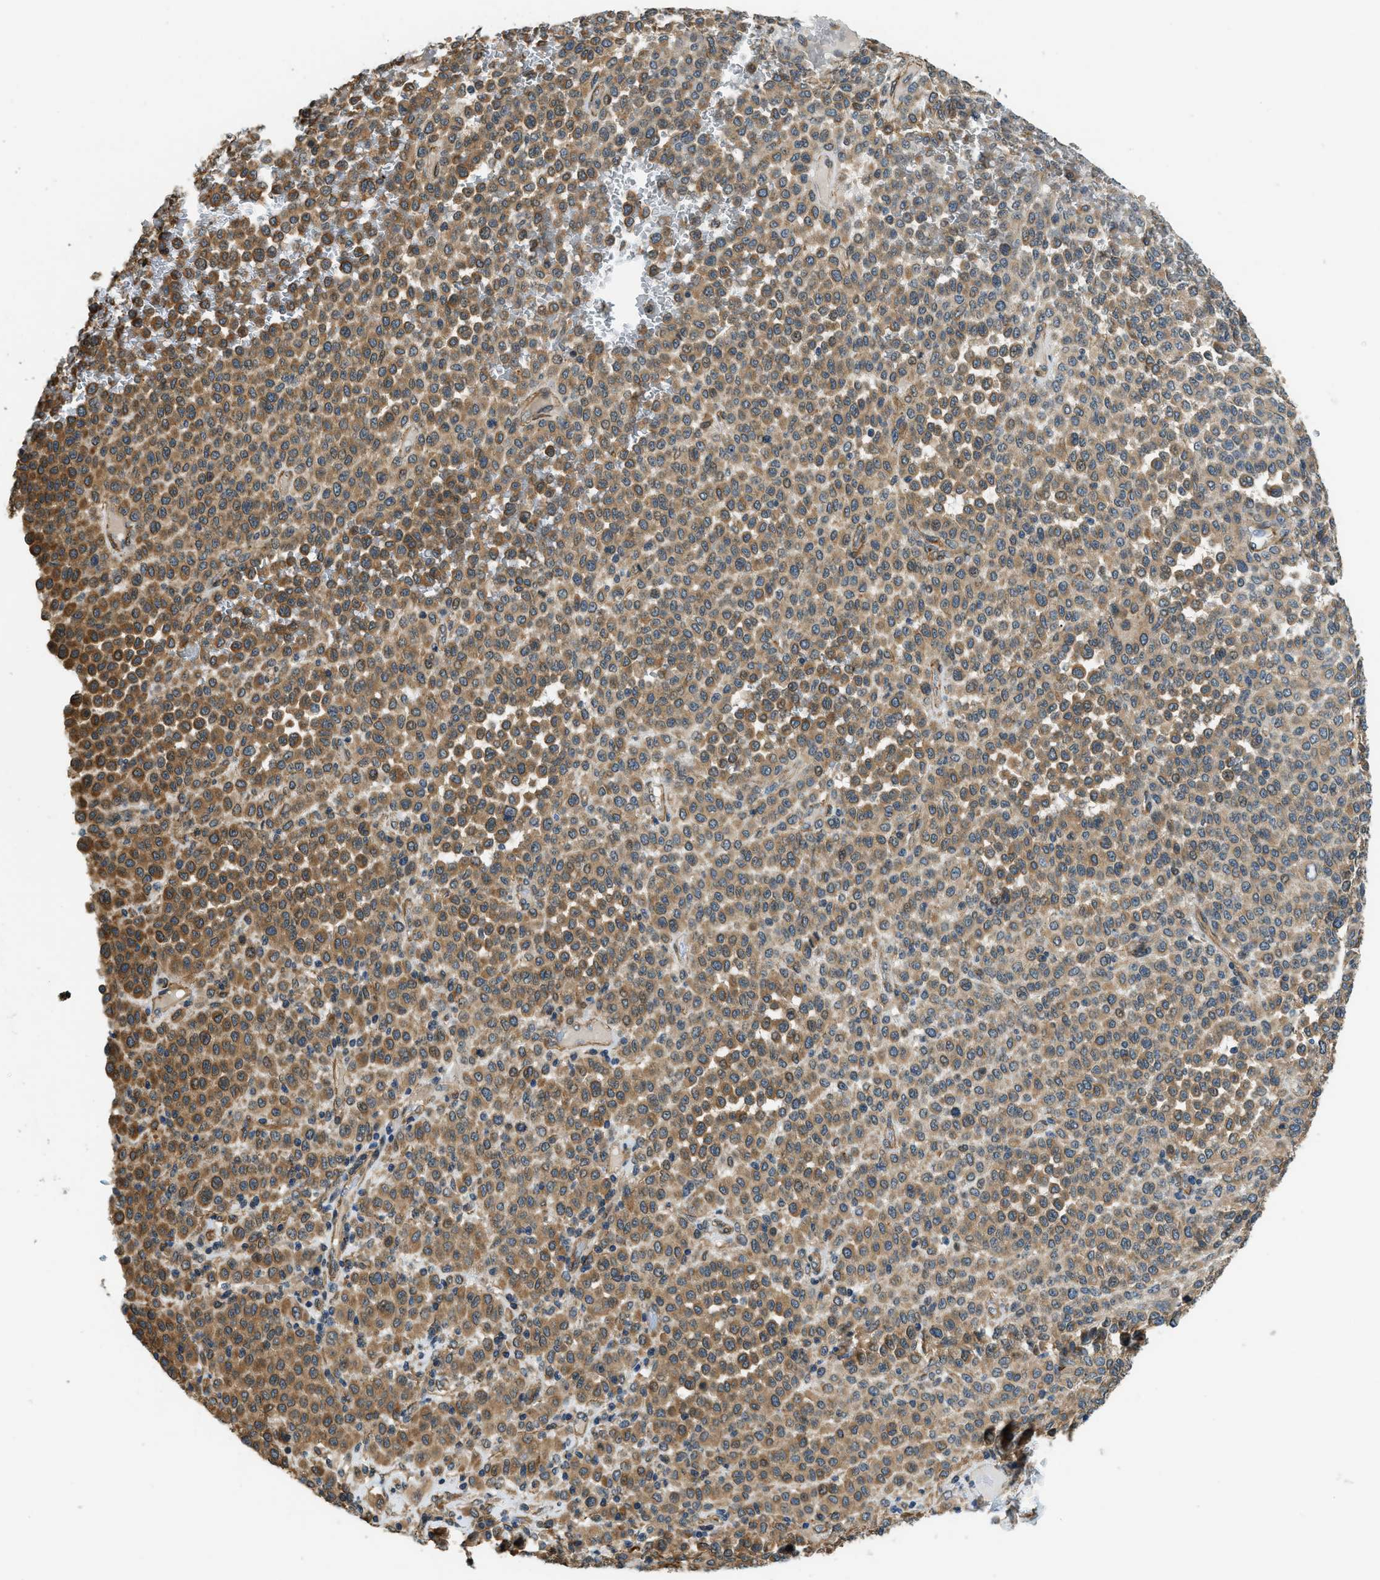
{"staining": {"intensity": "moderate", "quantity": ">75%", "location": "cytoplasmic/membranous,nuclear"}, "tissue": "melanoma", "cell_type": "Tumor cells", "image_type": "cancer", "snomed": [{"axis": "morphology", "description": "Malignant melanoma, Metastatic site"}, {"axis": "topography", "description": "Pancreas"}], "caption": "Immunohistochemical staining of human melanoma displays moderate cytoplasmic/membranous and nuclear protein positivity in approximately >75% of tumor cells.", "gene": "CGN", "patient": {"sex": "female", "age": 30}}